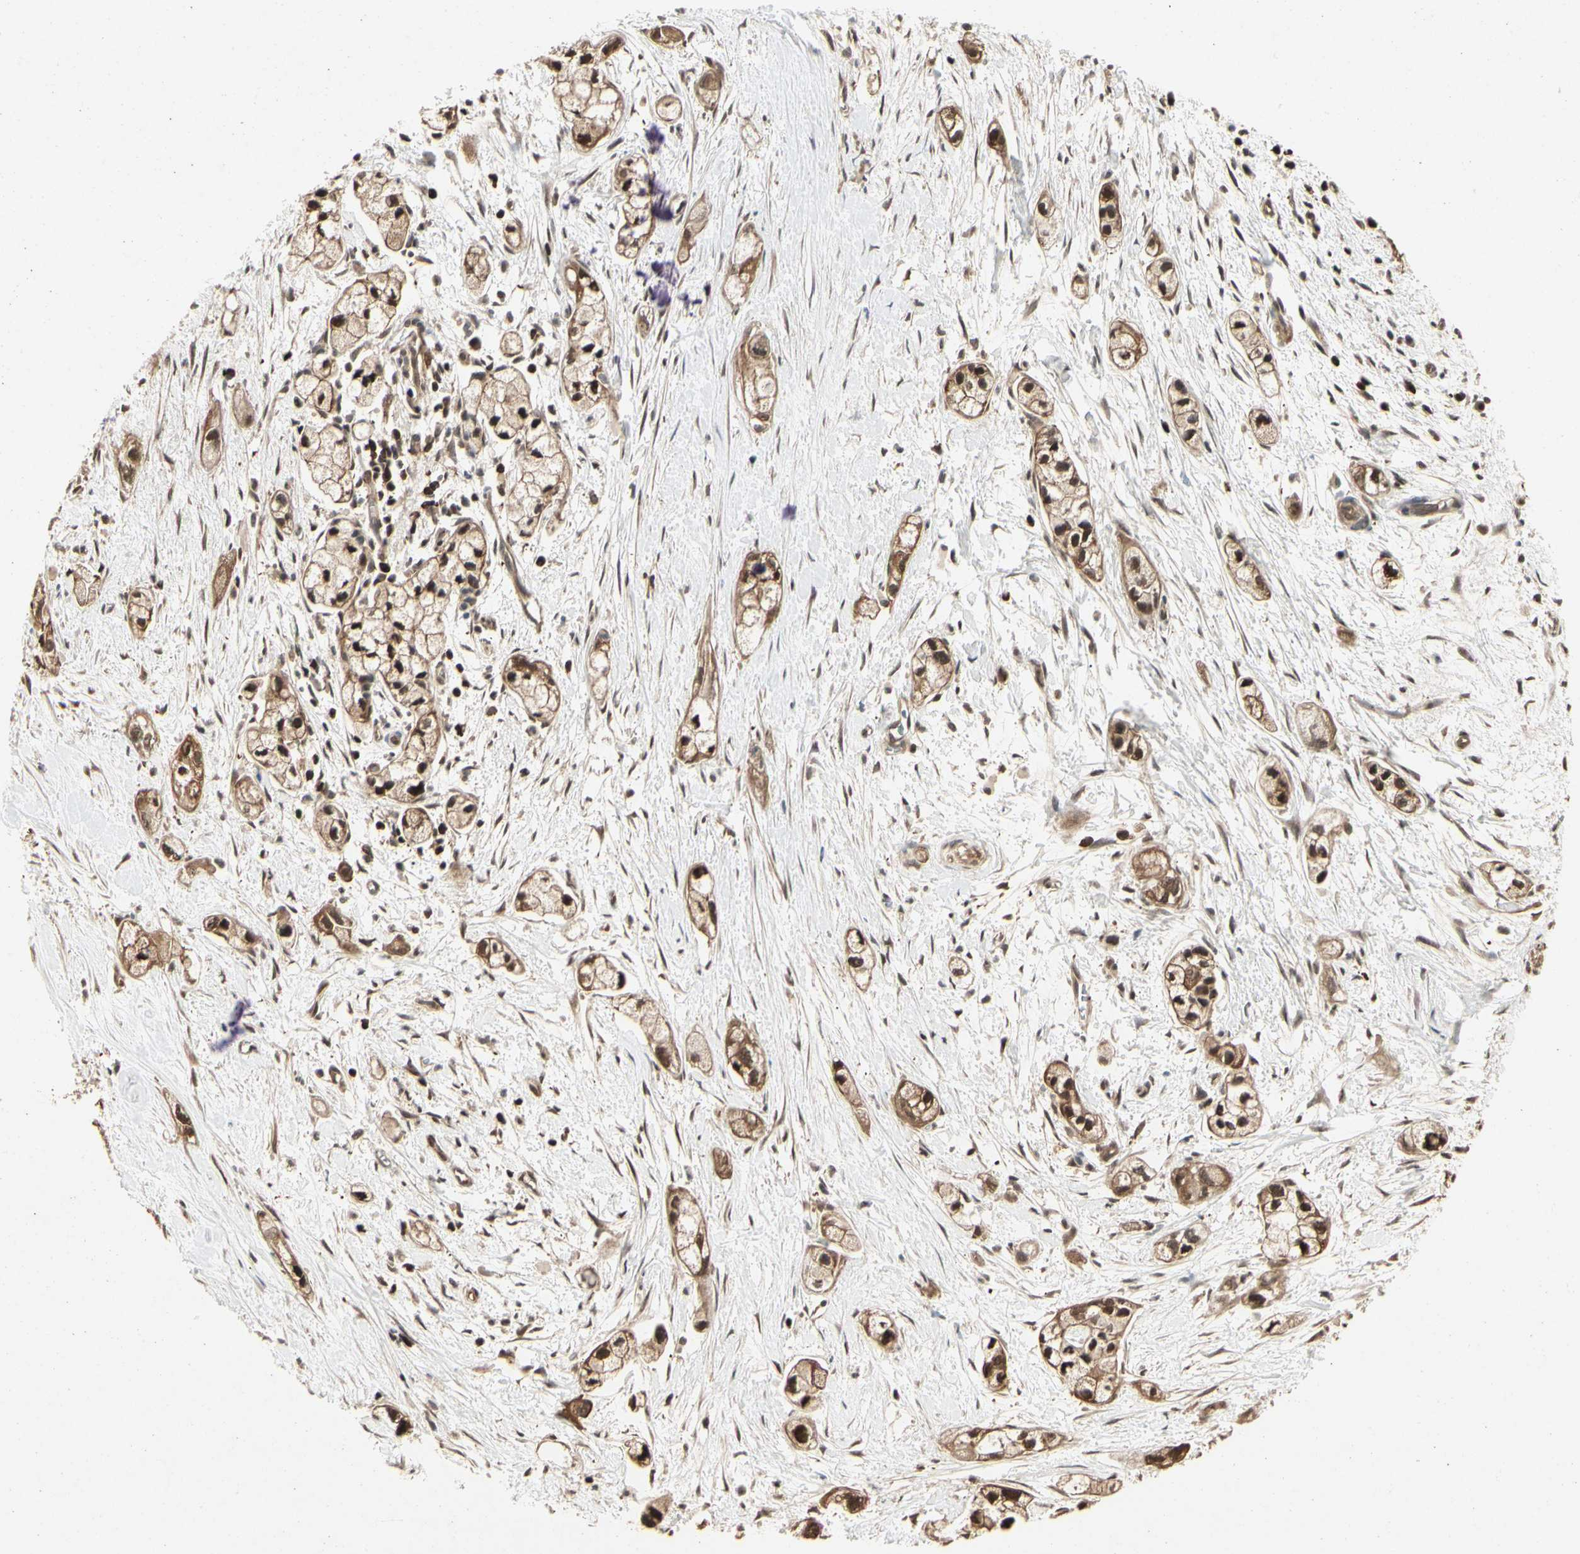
{"staining": {"intensity": "strong", "quantity": ">75%", "location": "cytoplasmic/membranous,nuclear"}, "tissue": "pancreatic cancer", "cell_type": "Tumor cells", "image_type": "cancer", "snomed": [{"axis": "morphology", "description": "Adenocarcinoma, NOS"}, {"axis": "topography", "description": "Pancreas"}], "caption": "A brown stain shows strong cytoplasmic/membranous and nuclear positivity of a protein in pancreatic adenocarcinoma tumor cells.", "gene": "YWHAQ", "patient": {"sex": "male", "age": 74}}